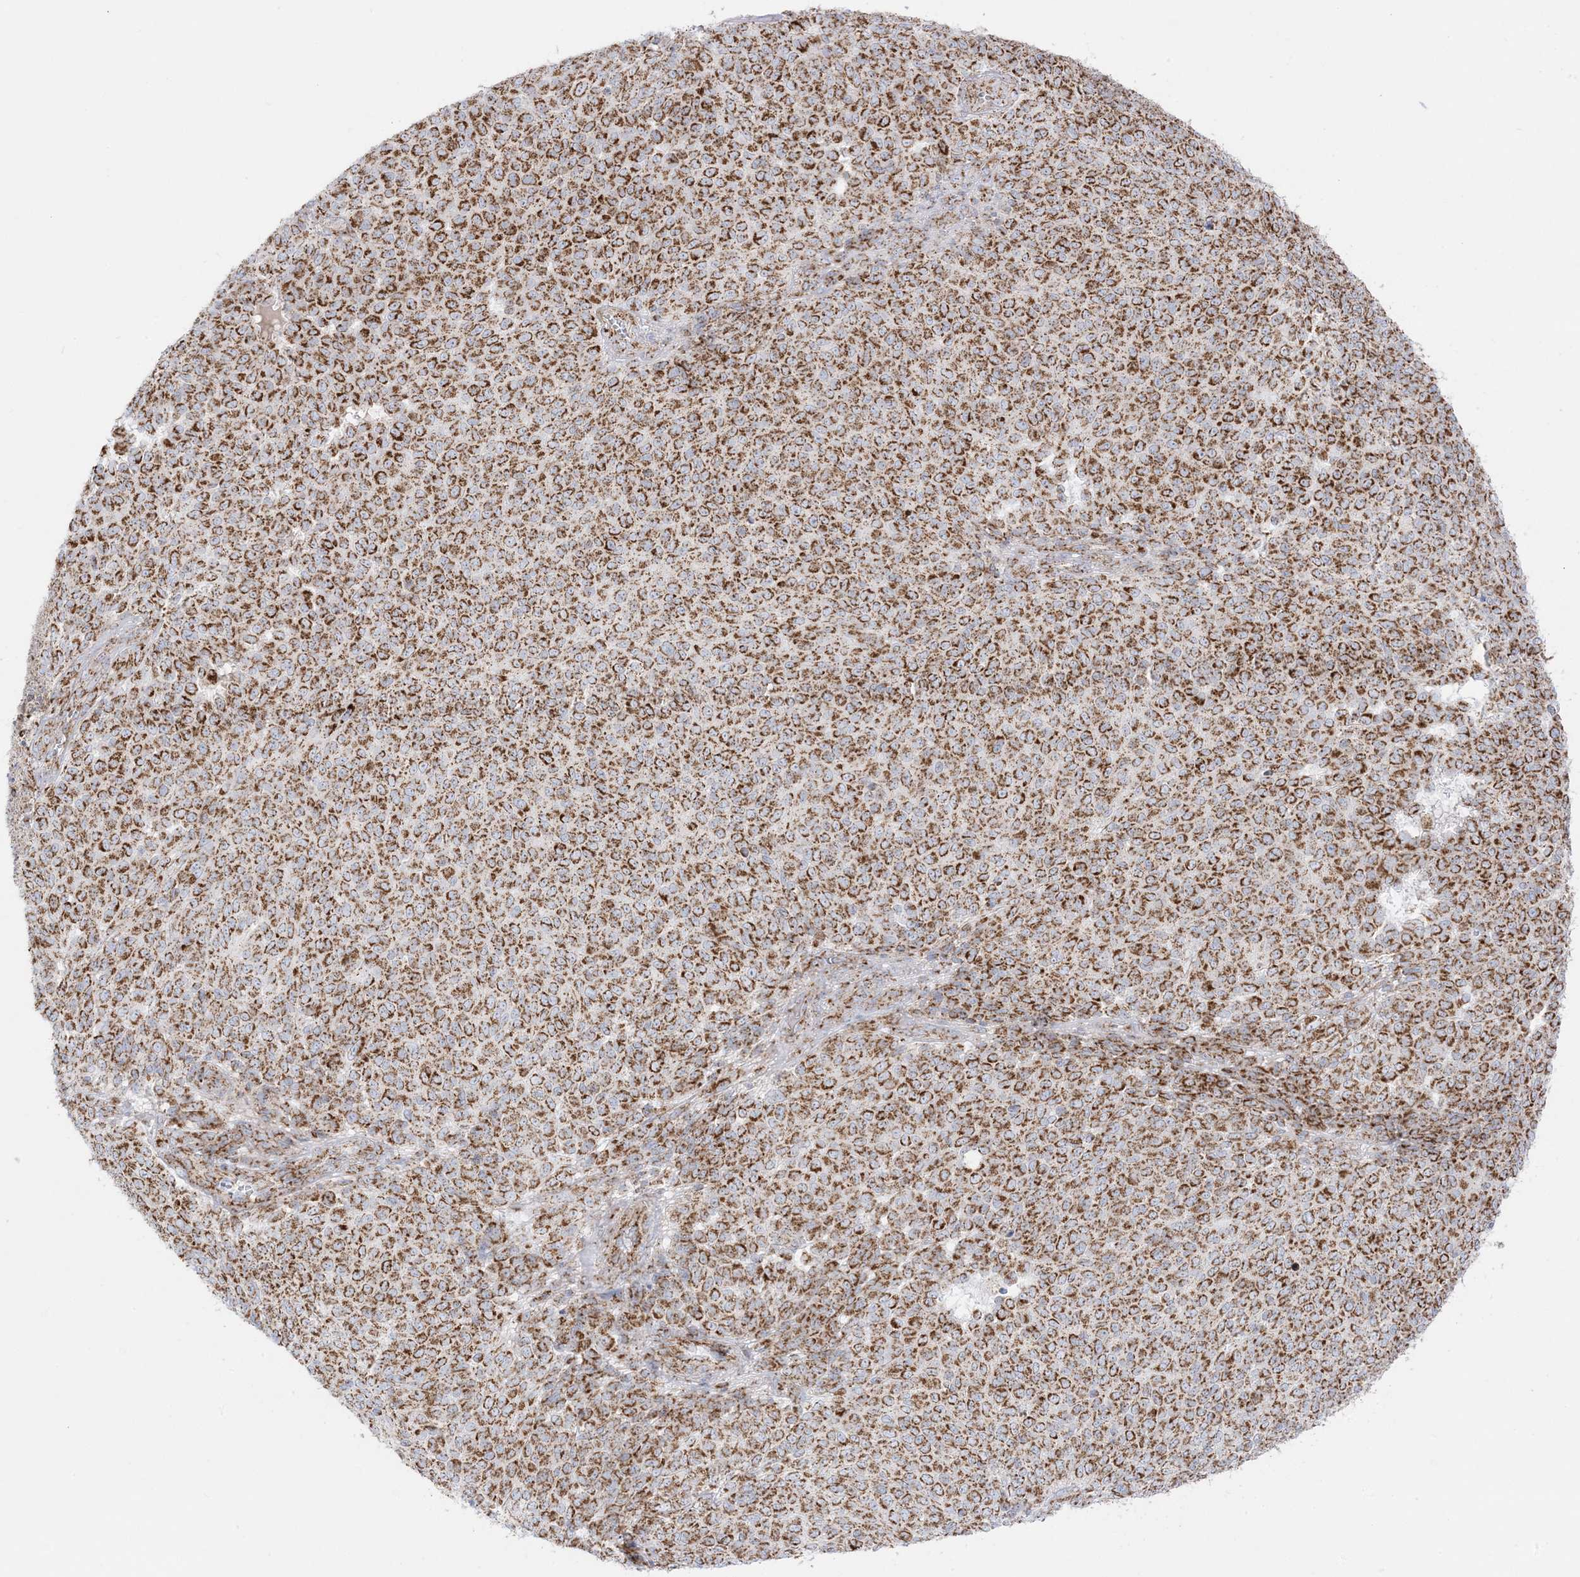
{"staining": {"intensity": "strong", "quantity": ">75%", "location": "cytoplasmic/membranous"}, "tissue": "melanoma", "cell_type": "Tumor cells", "image_type": "cancer", "snomed": [{"axis": "morphology", "description": "Malignant melanoma, NOS"}, {"axis": "topography", "description": "Skin"}], "caption": "Immunohistochemistry (IHC) (DAB) staining of melanoma demonstrates strong cytoplasmic/membranous protein expression in about >75% of tumor cells.", "gene": "MRPS36", "patient": {"sex": "male", "age": 49}}